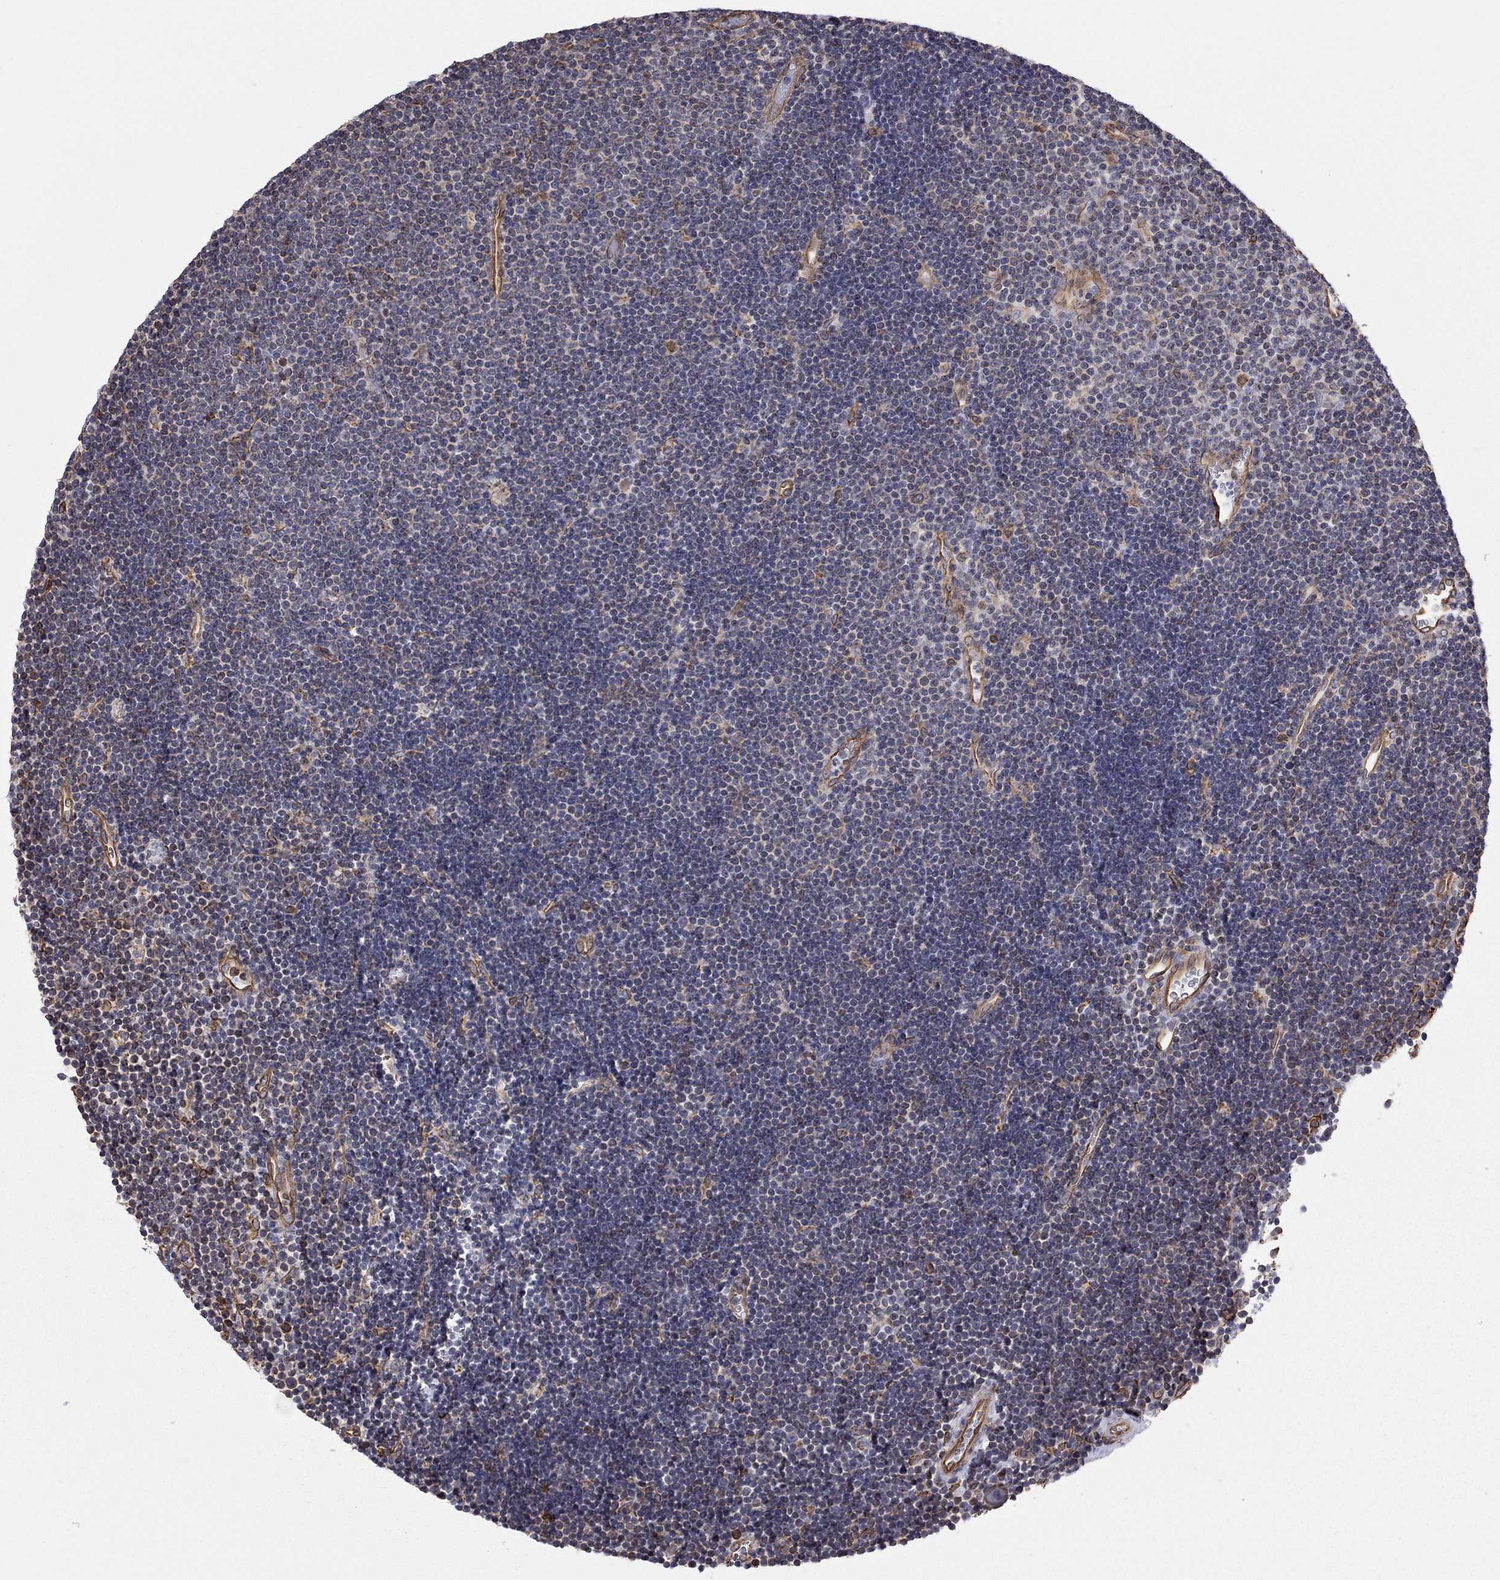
{"staining": {"intensity": "negative", "quantity": "none", "location": "none"}, "tissue": "lymphoma", "cell_type": "Tumor cells", "image_type": "cancer", "snomed": [{"axis": "morphology", "description": "Malignant lymphoma, non-Hodgkin's type, Low grade"}, {"axis": "topography", "description": "Brain"}], "caption": "Malignant lymphoma, non-Hodgkin's type (low-grade) was stained to show a protein in brown. There is no significant staining in tumor cells.", "gene": "BICDL2", "patient": {"sex": "female", "age": 66}}